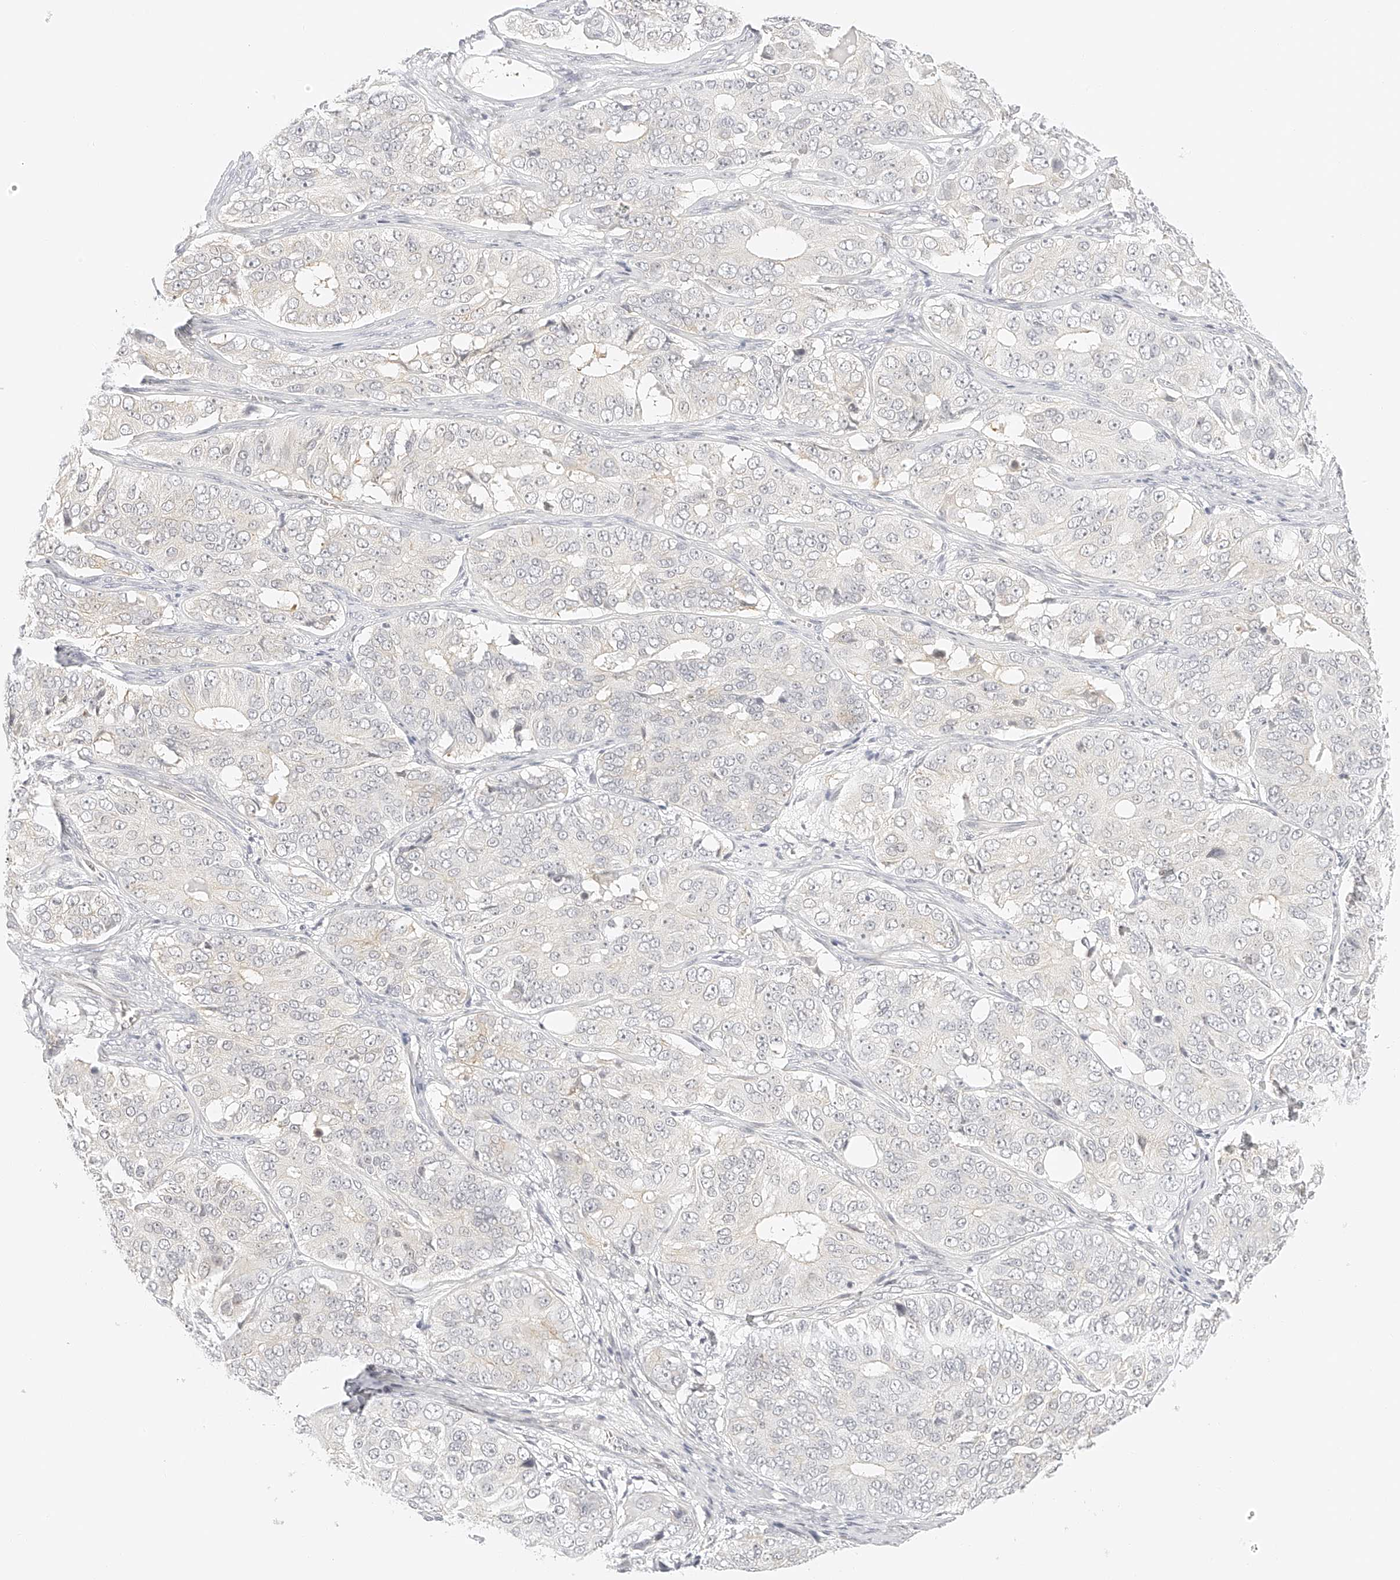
{"staining": {"intensity": "negative", "quantity": "none", "location": "none"}, "tissue": "ovarian cancer", "cell_type": "Tumor cells", "image_type": "cancer", "snomed": [{"axis": "morphology", "description": "Carcinoma, endometroid"}, {"axis": "topography", "description": "Ovary"}], "caption": "This is a histopathology image of immunohistochemistry staining of endometroid carcinoma (ovarian), which shows no positivity in tumor cells. (DAB (3,3'-diaminobenzidine) immunohistochemistry, high magnification).", "gene": "ZFP69", "patient": {"sex": "female", "age": 51}}